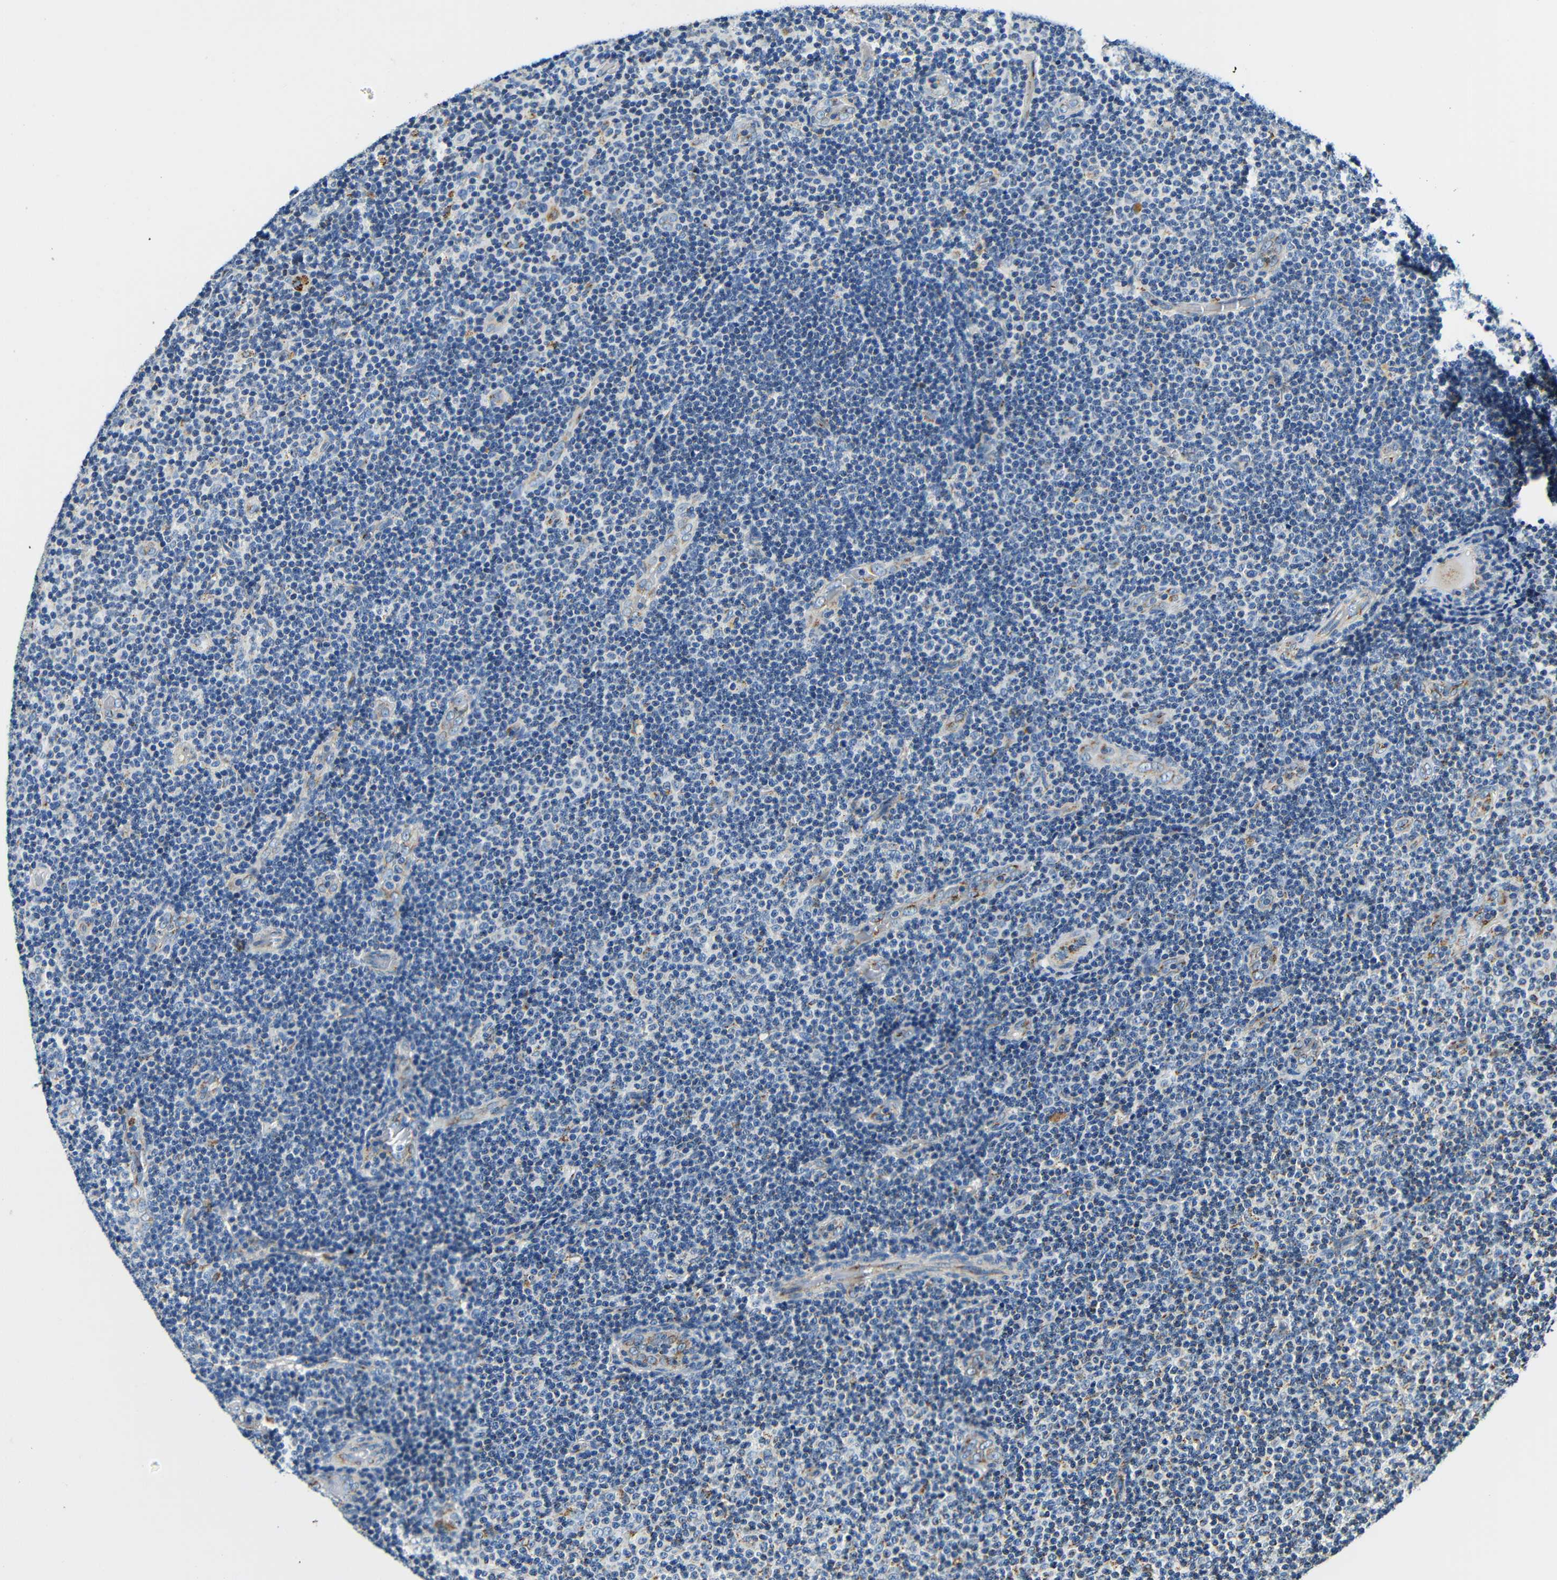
{"staining": {"intensity": "negative", "quantity": "none", "location": "none"}, "tissue": "lymphoma", "cell_type": "Tumor cells", "image_type": "cancer", "snomed": [{"axis": "morphology", "description": "Malignant lymphoma, non-Hodgkin's type, Low grade"}, {"axis": "topography", "description": "Lymph node"}], "caption": "Lymphoma stained for a protein using immunohistochemistry (IHC) reveals no staining tumor cells.", "gene": "GALNT18", "patient": {"sex": "male", "age": 83}}